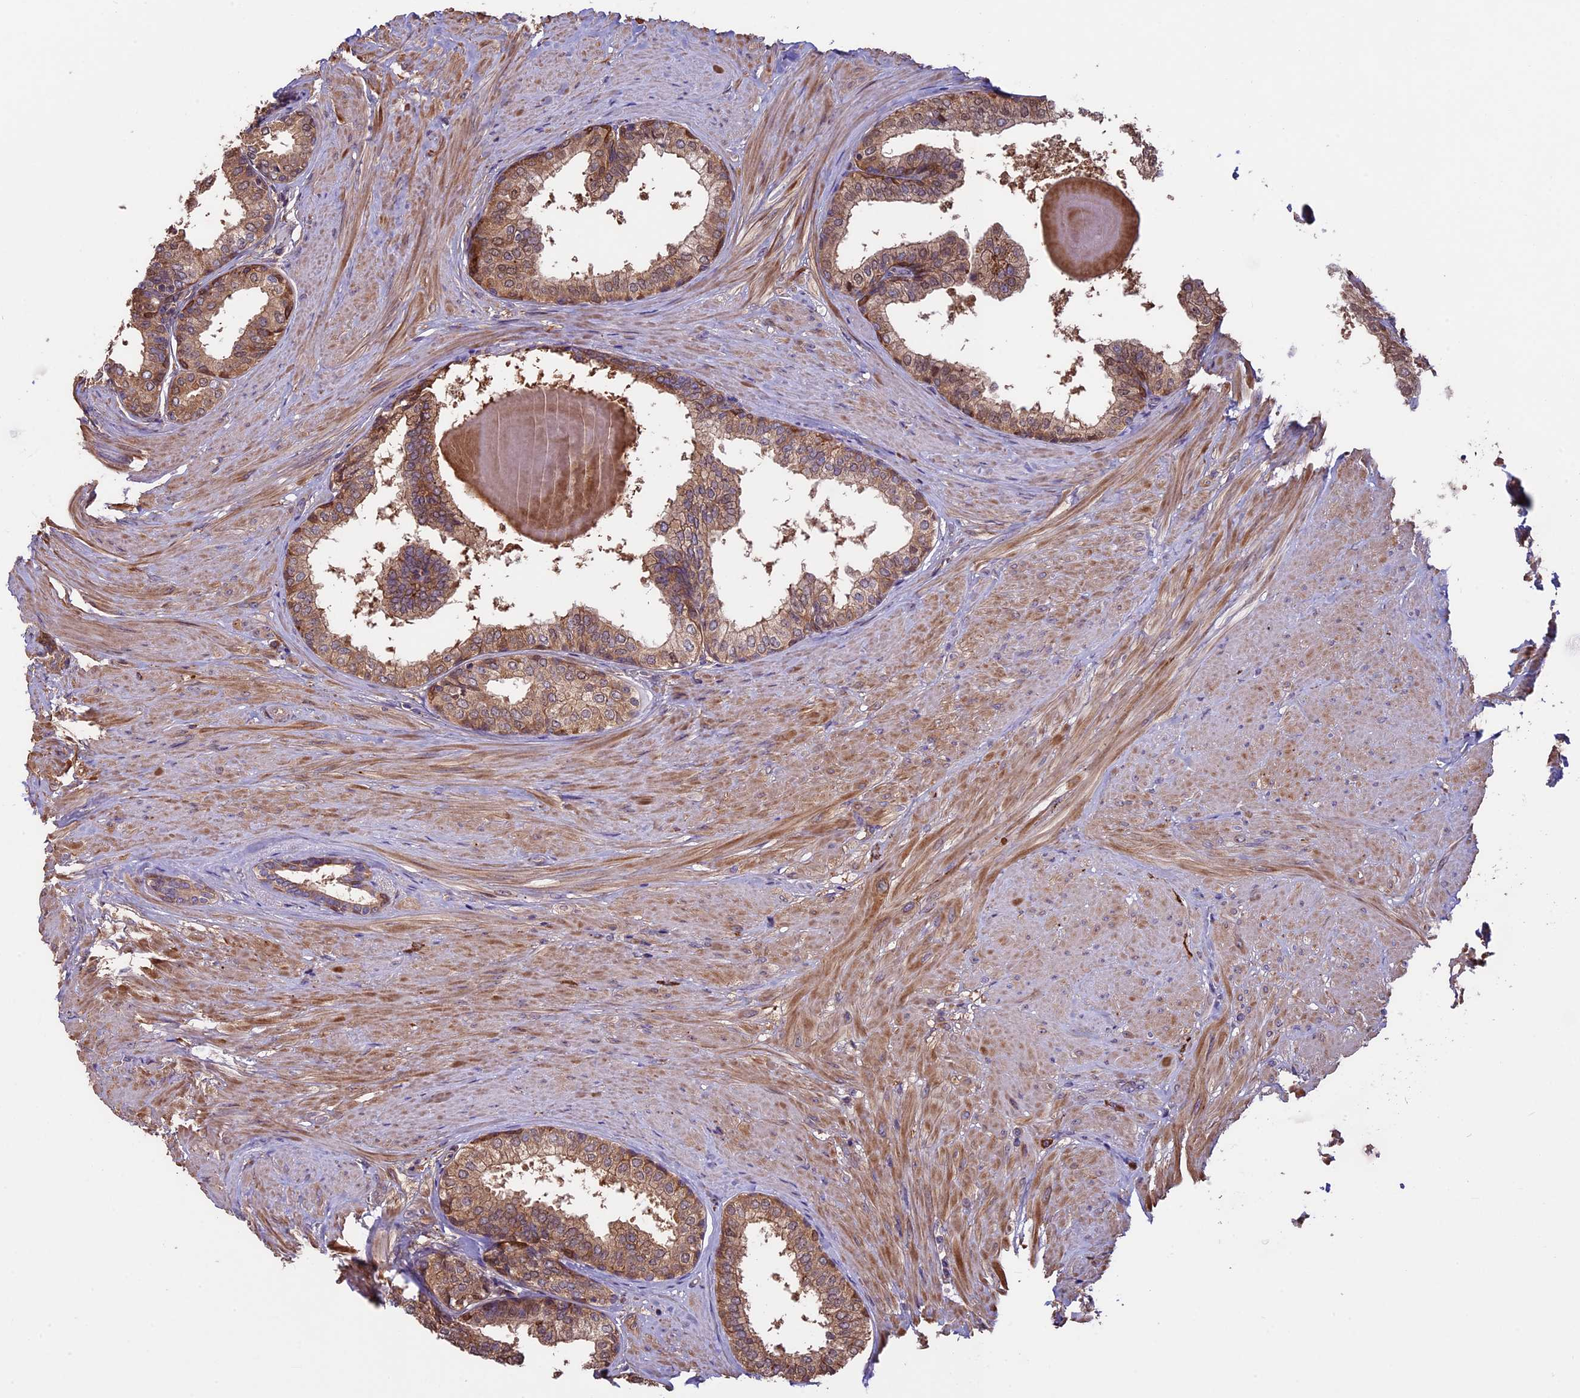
{"staining": {"intensity": "moderate", "quantity": "25%-75%", "location": "cytoplasmic/membranous,nuclear"}, "tissue": "prostate", "cell_type": "Glandular cells", "image_type": "normal", "snomed": [{"axis": "morphology", "description": "Normal tissue, NOS"}, {"axis": "topography", "description": "Prostate"}], "caption": "DAB immunohistochemical staining of normal human prostate reveals moderate cytoplasmic/membranous,nuclear protein expression in approximately 25%-75% of glandular cells.", "gene": "VWA3A", "patient": {"sex": "male", "age": 48}}